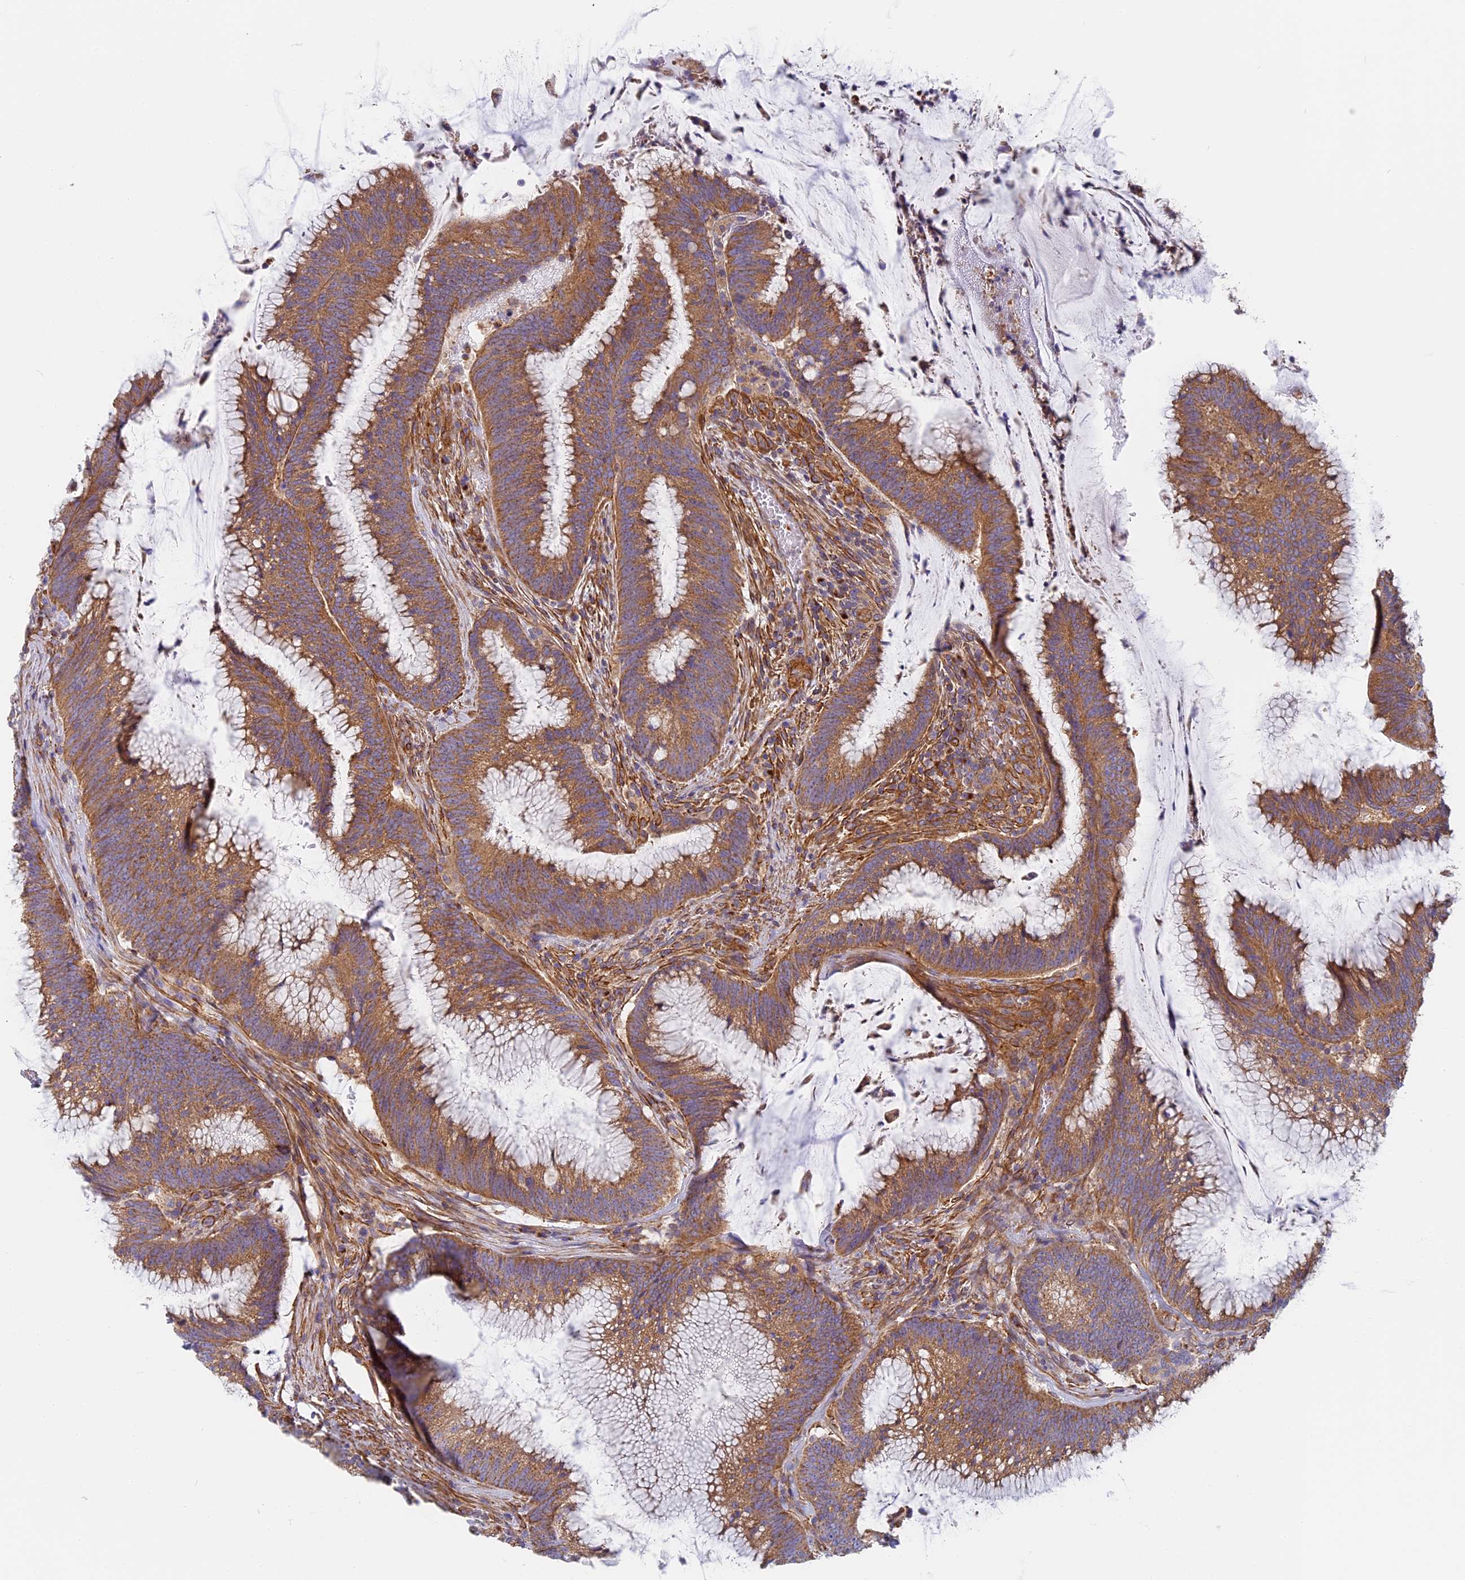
{"staining": {"intensity": "moderate", "quantity": ">75%", "location": "cytoplasmic/membranous"}, "tissue": "colorectal cancer", "cell_type": "Tumor cells", "image_type": "cancer", "snomed": [{"axis": "morphology", "description": "Adenocarcinoma, NOS"}, {"axis": "topography", "description": "Rectum"}], "caption": "Immunohistochemical staining of colorectal cancer (adenocarcinoma) reveals moderate cytoplasmic/membranous protein staining in about >75% of tumor cells. (Brightfield microscopy of DAB IHC at high magnification).", "gene": "DDA1", "patient": {"sex": "female", "age": 77}}